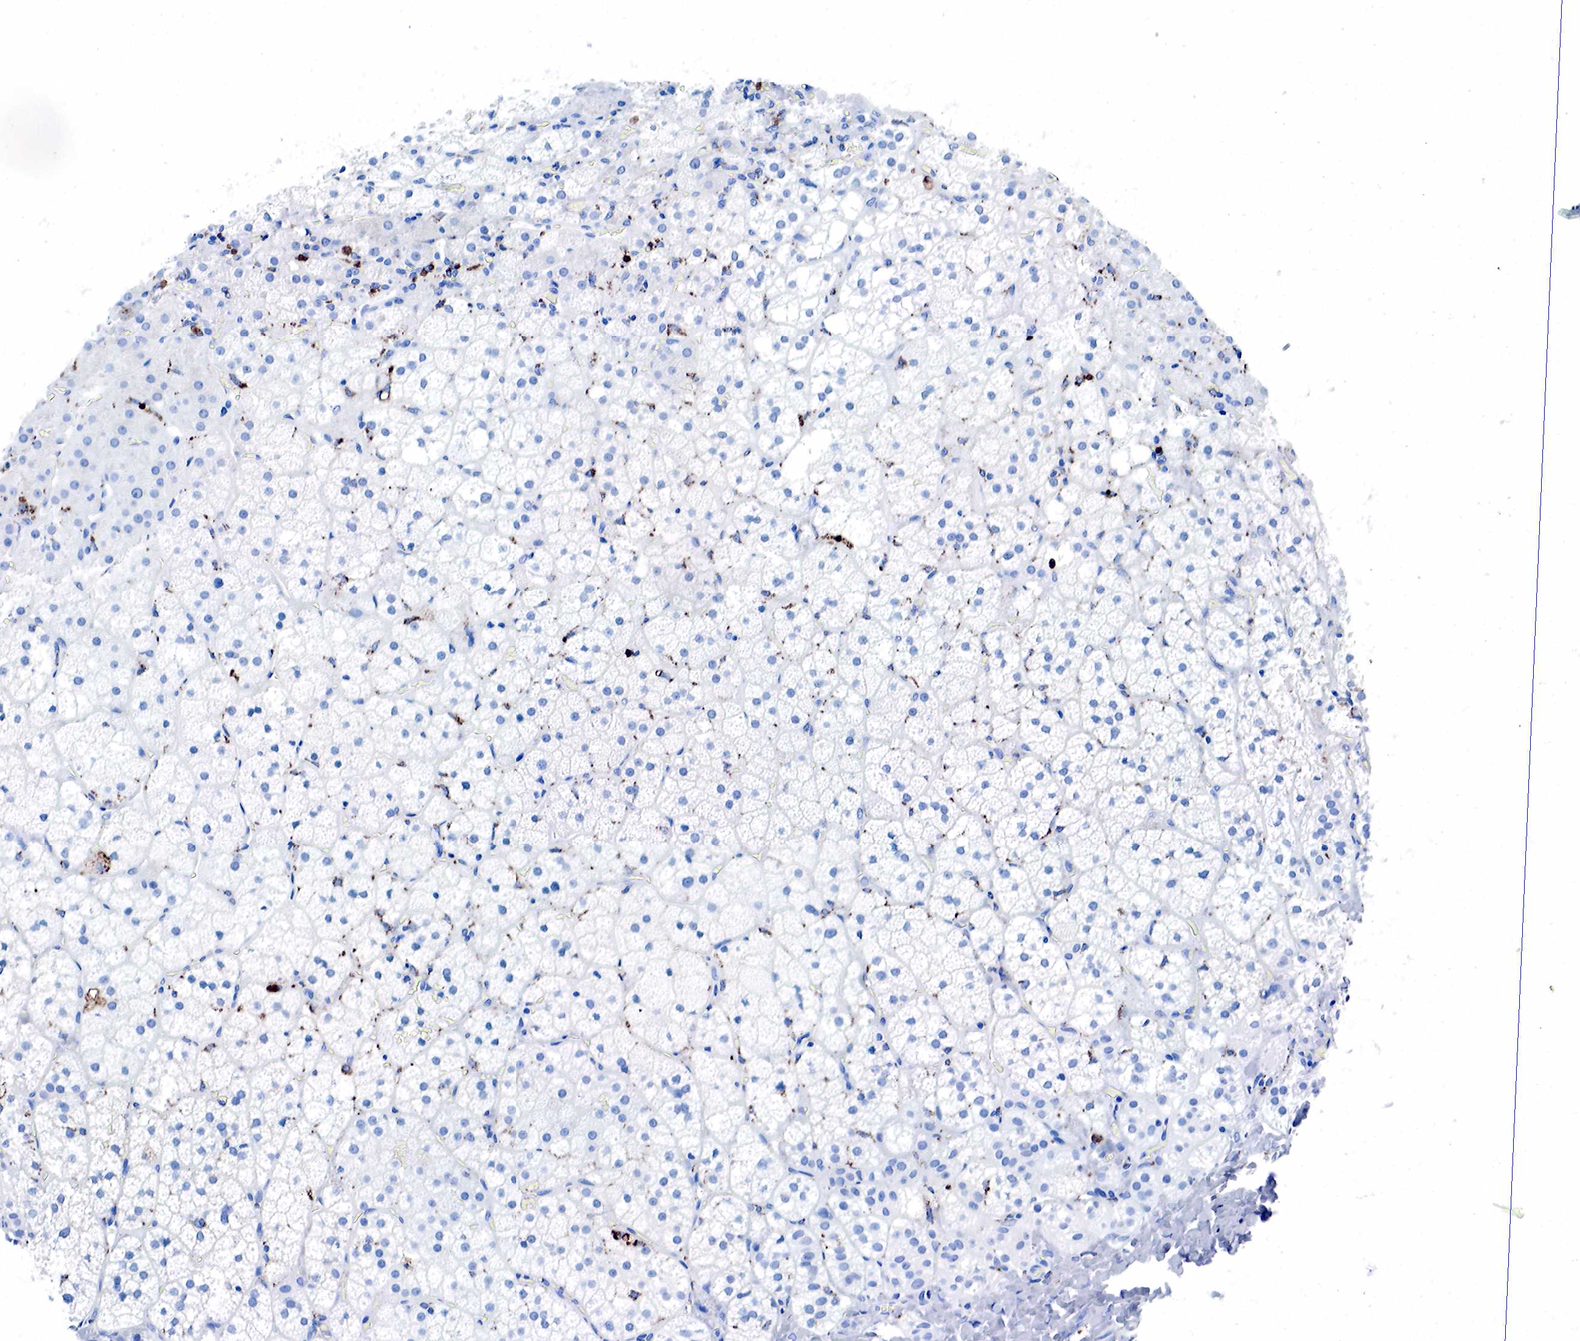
{"staining": {"intensity": "negative", "quantity": "none", "location": "none"}, "tissue": "adrenal gland", "cell_type": "Glandular cells", "image_type": "normal", "snomed": [{"axis": "morphology", "description": "Normal tissue, NOS"}, {"axis": "topography", "description": "Adrenal gland"}], "caption": "Micrograph shows no protein positivity in glandular cells of normal adrenal gland. (Immunohistochemistry (ihc), brightfield microscopy, high magnification).", "gene": "CD68", "patient": {"sex": "male", "age": 53}}